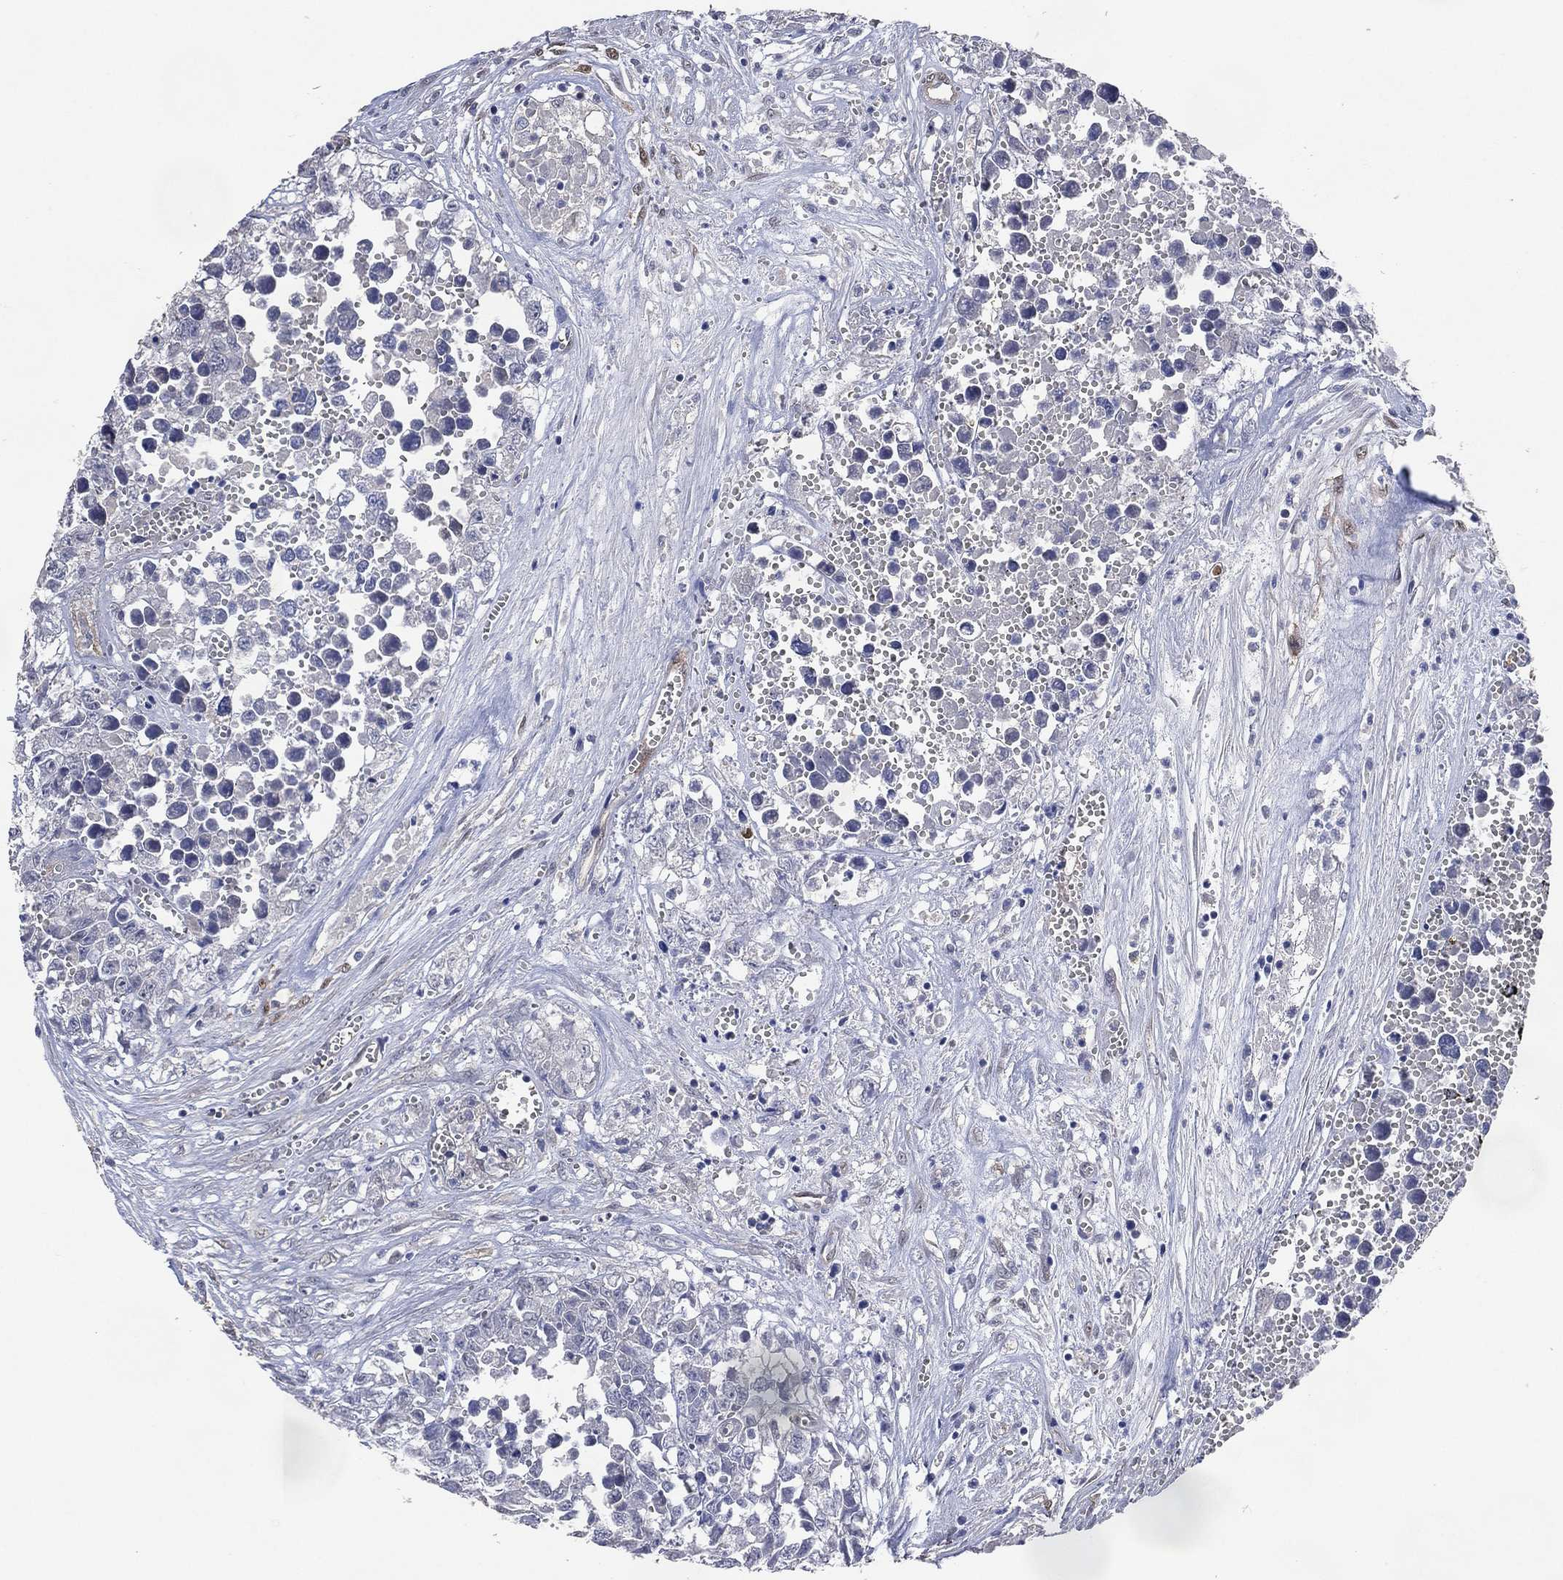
{"staining": {"intensity": "negative", "quantity": "none", "location": "none"}, "tissue": "testis cancer", "cell_type": "Tumor cells", "image_type": "cancer", "snomed": [{"axis": "morphology", "description": "Seminoma, NOS"}, {"axis": "morphology", "description": "Carcinoma, Embryonal, NOS"}, {"axis": "topography", "description": "Testis"}], "caption": "Protein analysis of embryonal carcinoma (testis) reveals no significant staining in tumor cells.", "gene": "AK1", "patient": {"sex": "male", "age": 22}}